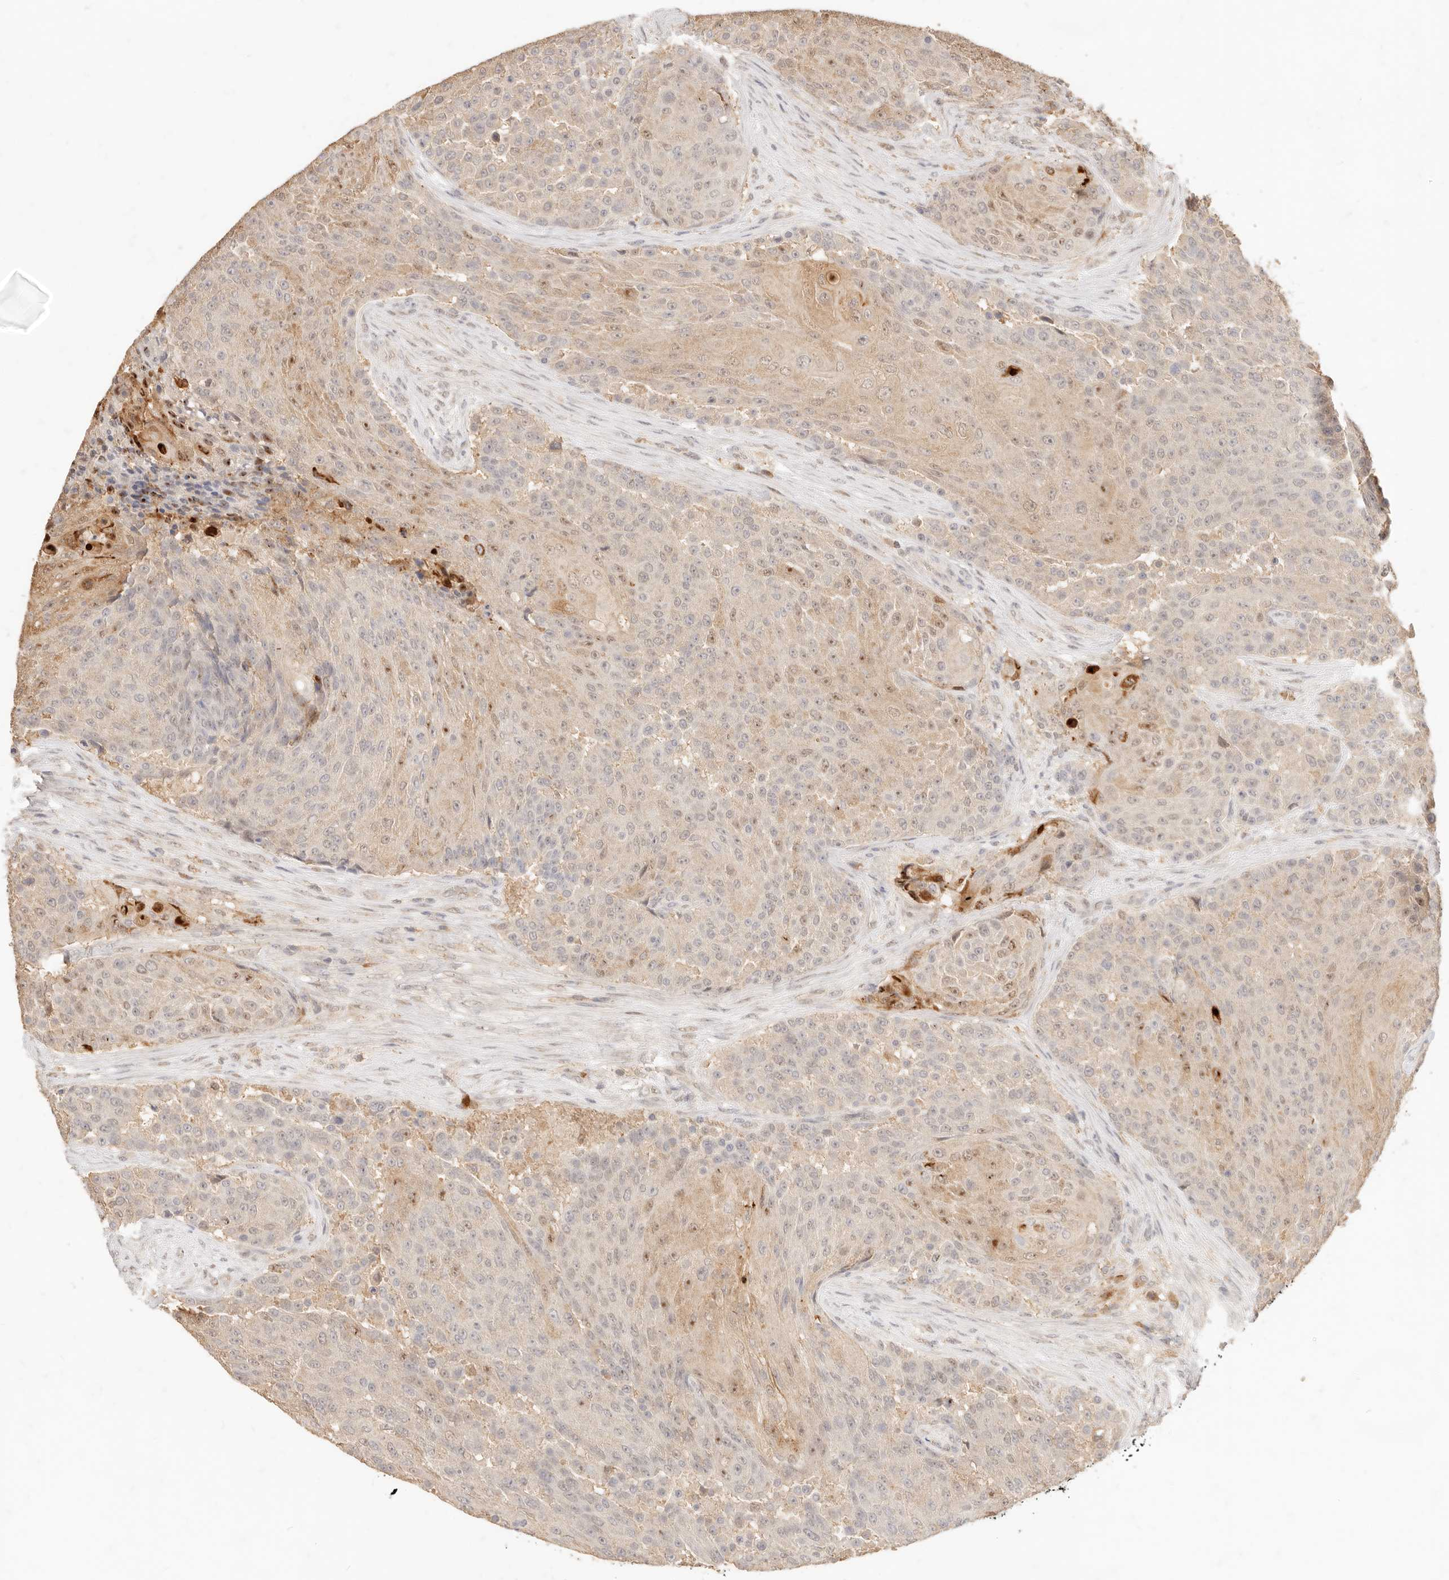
{"staining": {"intensity": "moderate", "quantity": "<25%", "location": "cytoplasmic/membranous,nuclear"}, "tissue": "urothelial cancer", "cell_type": "Tumor cells", "image_type": "cancer", "snomed": [{"axis": "morphology", "description": "Urothelial carcinoma, High grade"}, {"axis": "topography", "description": "Urinary bladder"}], "caption": "Immunohistochemical staining of human urothelial carcinoma (high-grade) exhibits moderate cytoplasmic/membranous and nuclear protein expression in approximately <25% of tumor cells. Nuclei are stained in blue.", "gene": "TMTC2", "patient": {"sex": "female", "age": 63}}